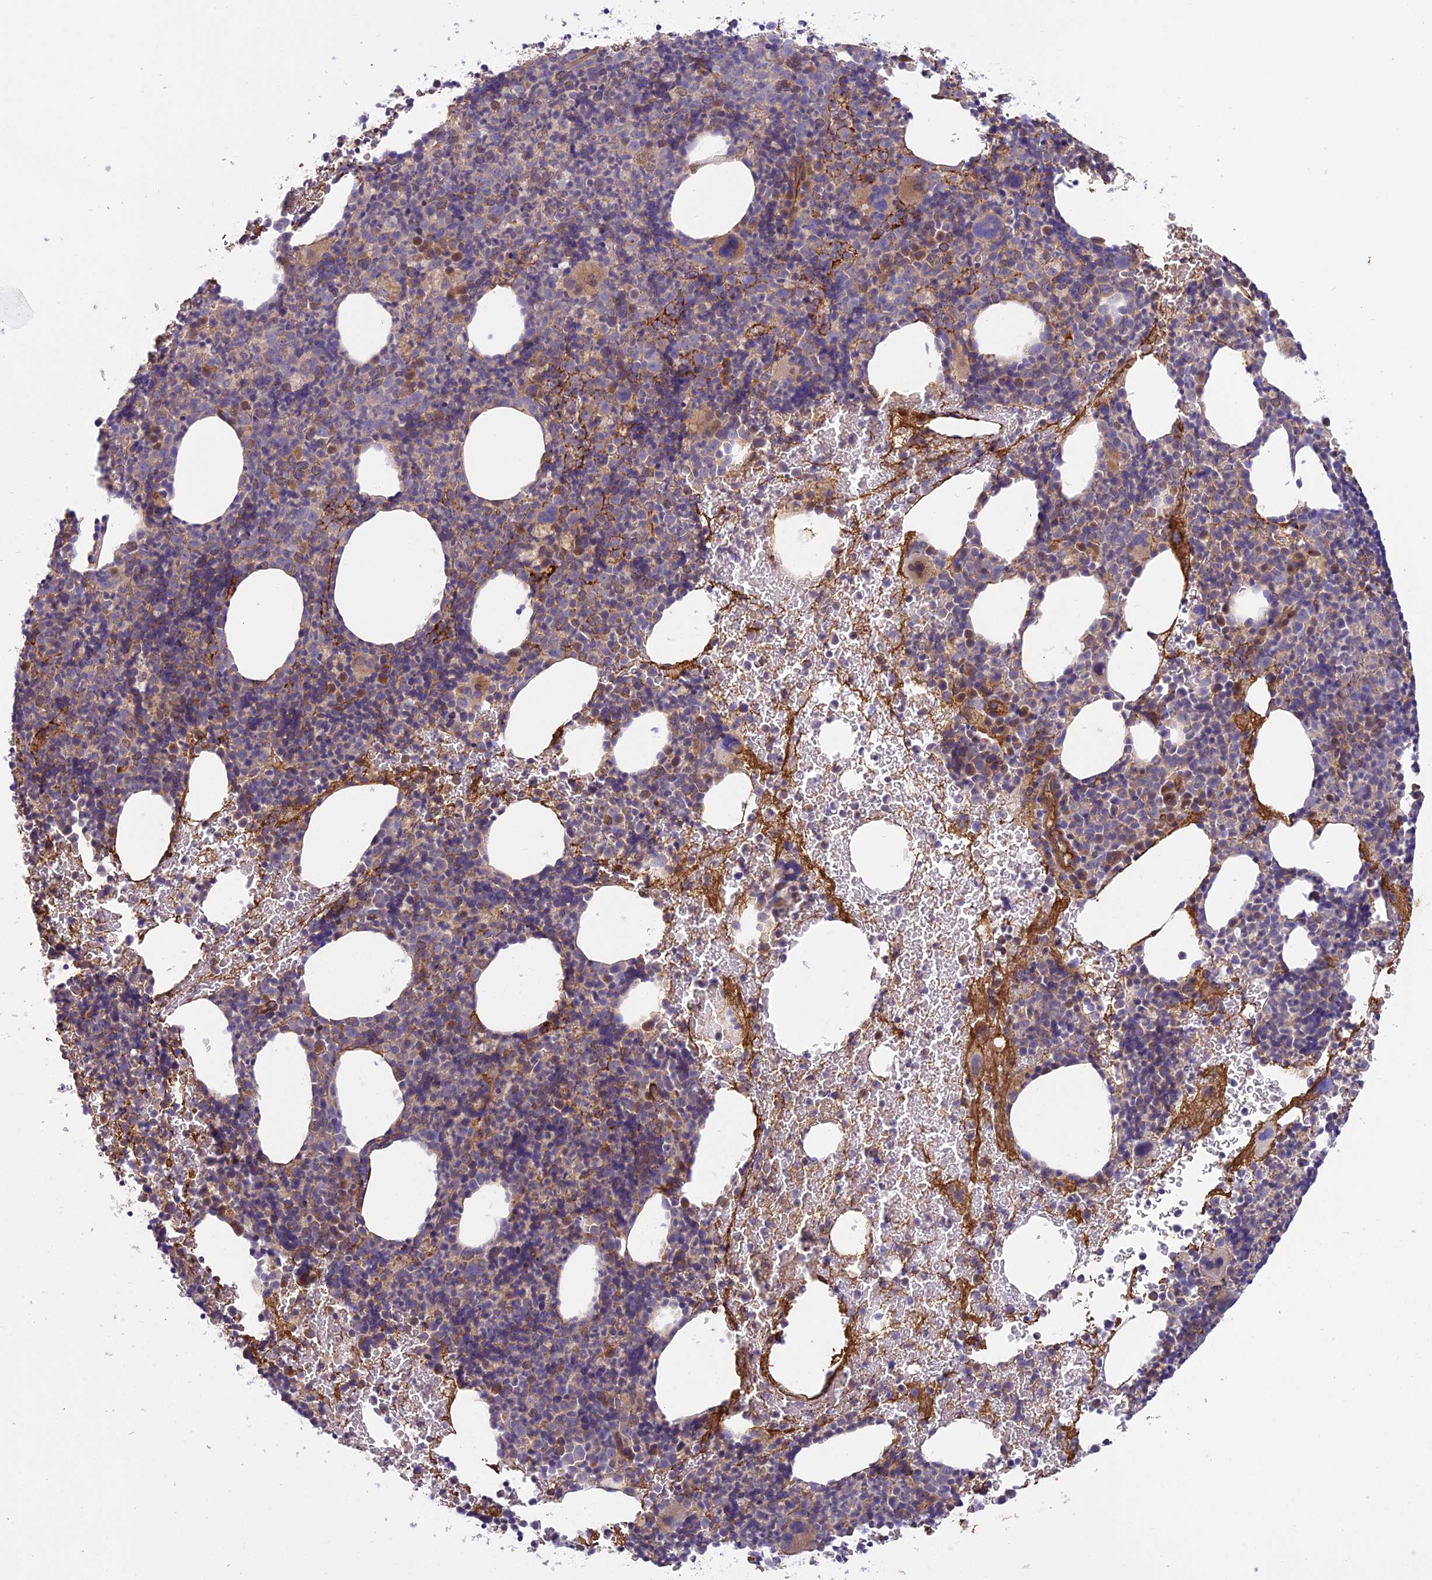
{"staining": {"intensity": "moderate", "quantity": "<25%", "location": "cytoplasmic/membranous"}, "tissue": "bone marrow", "cell_type": "Hematopoietic cells", "image_type": "normal", "snomed": [{"axis": "morphology", "description": "Normal tissue, NOS"}, {"axis": "morphology", "description": "Inflammation, NOS"}, {"axis": "topography", "description": "Bone marrow"}], "caption": "A high-resolution micrograph shows IHC staining of normal bone marrow, which demonstrates moderate cytoplasmic/membranous positivity in approximately <25% of hematopoietic cells.", "gene": "DUS2", "patient": {"sex": "male", "age": 72}}